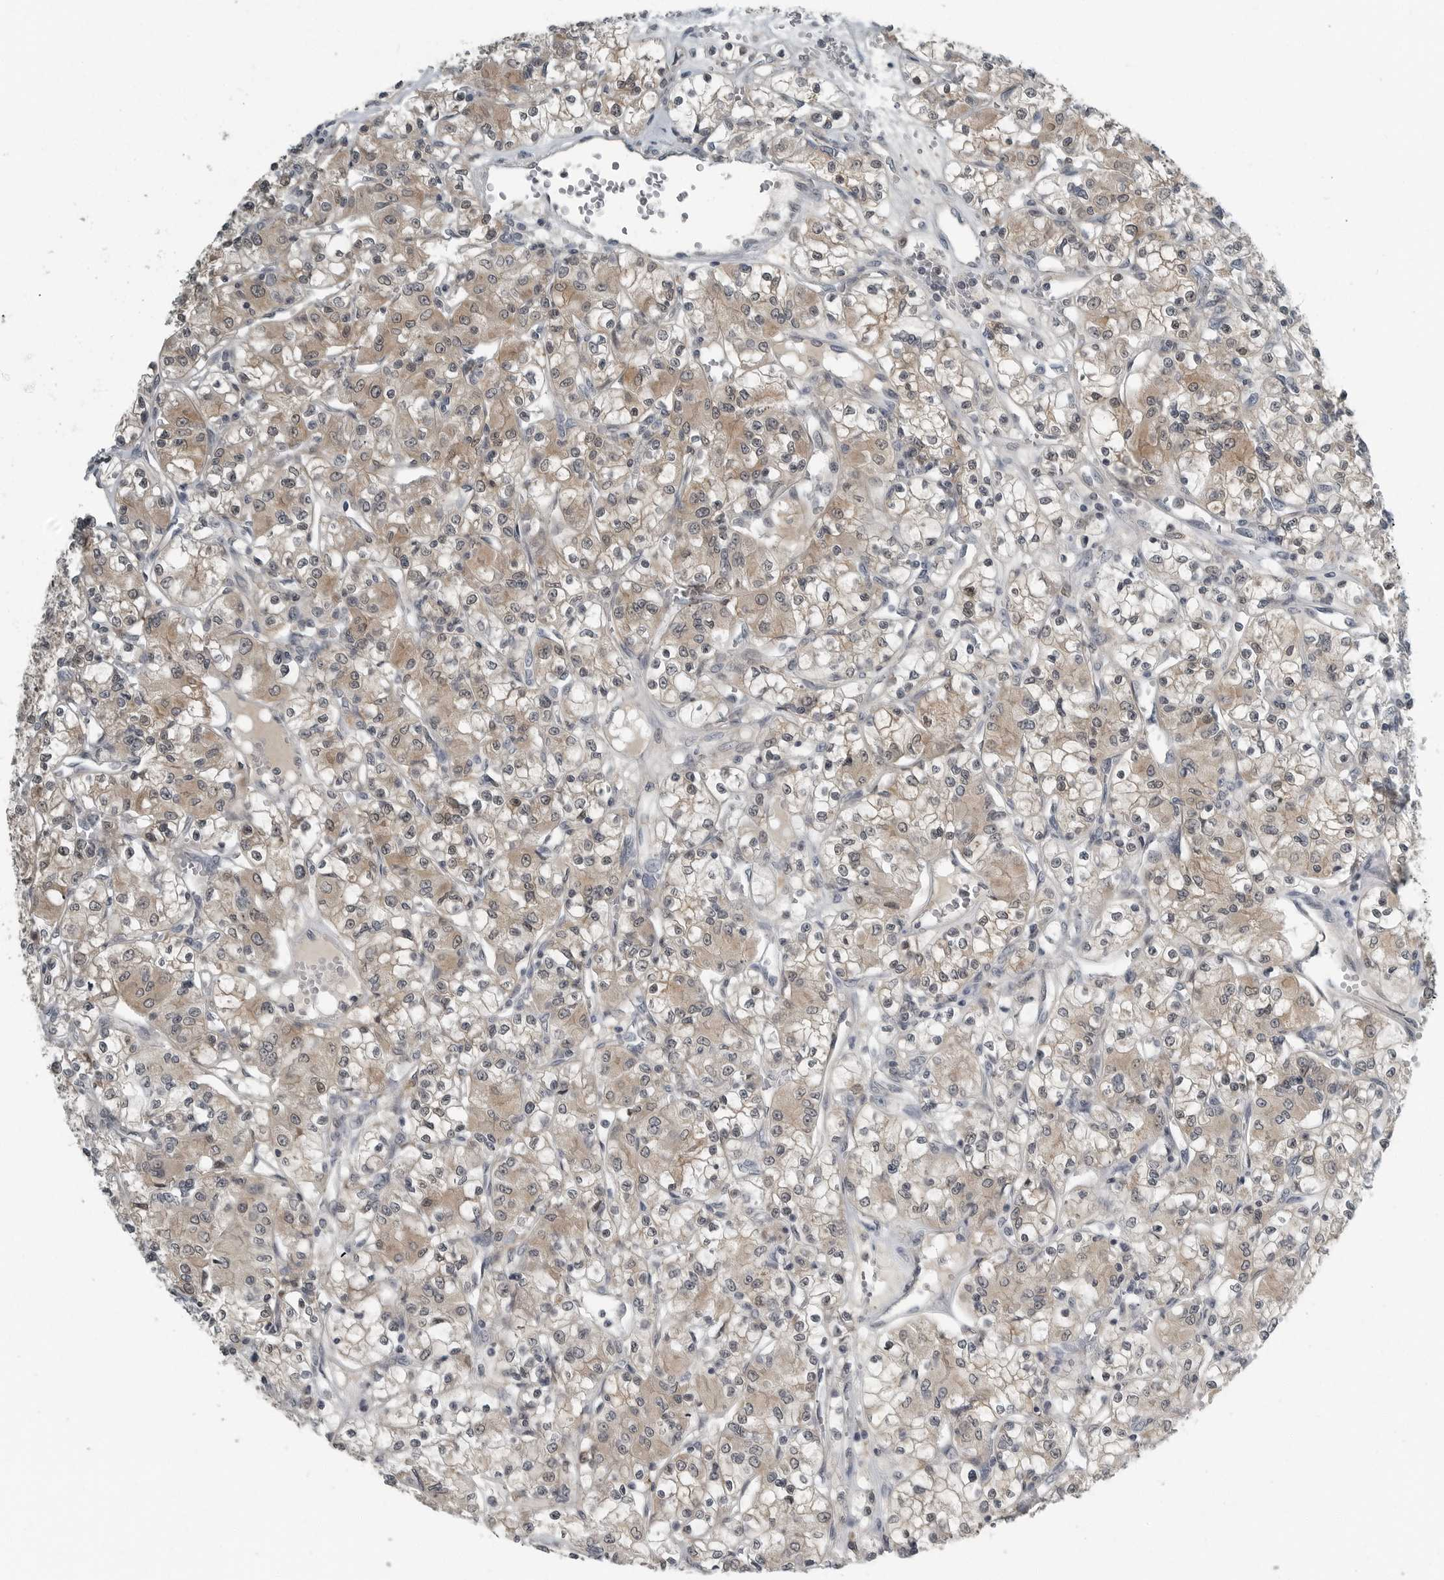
{"staining": {"intensity": "weak", "quantity": "25%-75%", "location": "cytoplasmic/membranous,nuclear"}, "tissue": "renal cancer", "cell_type": "Tumor cells", "image_type": "cancer", "snomed": [{"axis": "morphology", "description": "Adenocarcinoma, NOS"}, {"axis": "topography", "description": "Kidney"}], "caption": "DAB (3,3'-diaminobenzidine) immunohistochemical staining of adenocarcinoma (renal) shows weak cytoplasmic/membranous and nuclear protein positivity in approximately 25%-75% of tumor cells.", "gene": "KYAT1", "patient": {"sex": "female", "age": 59}}